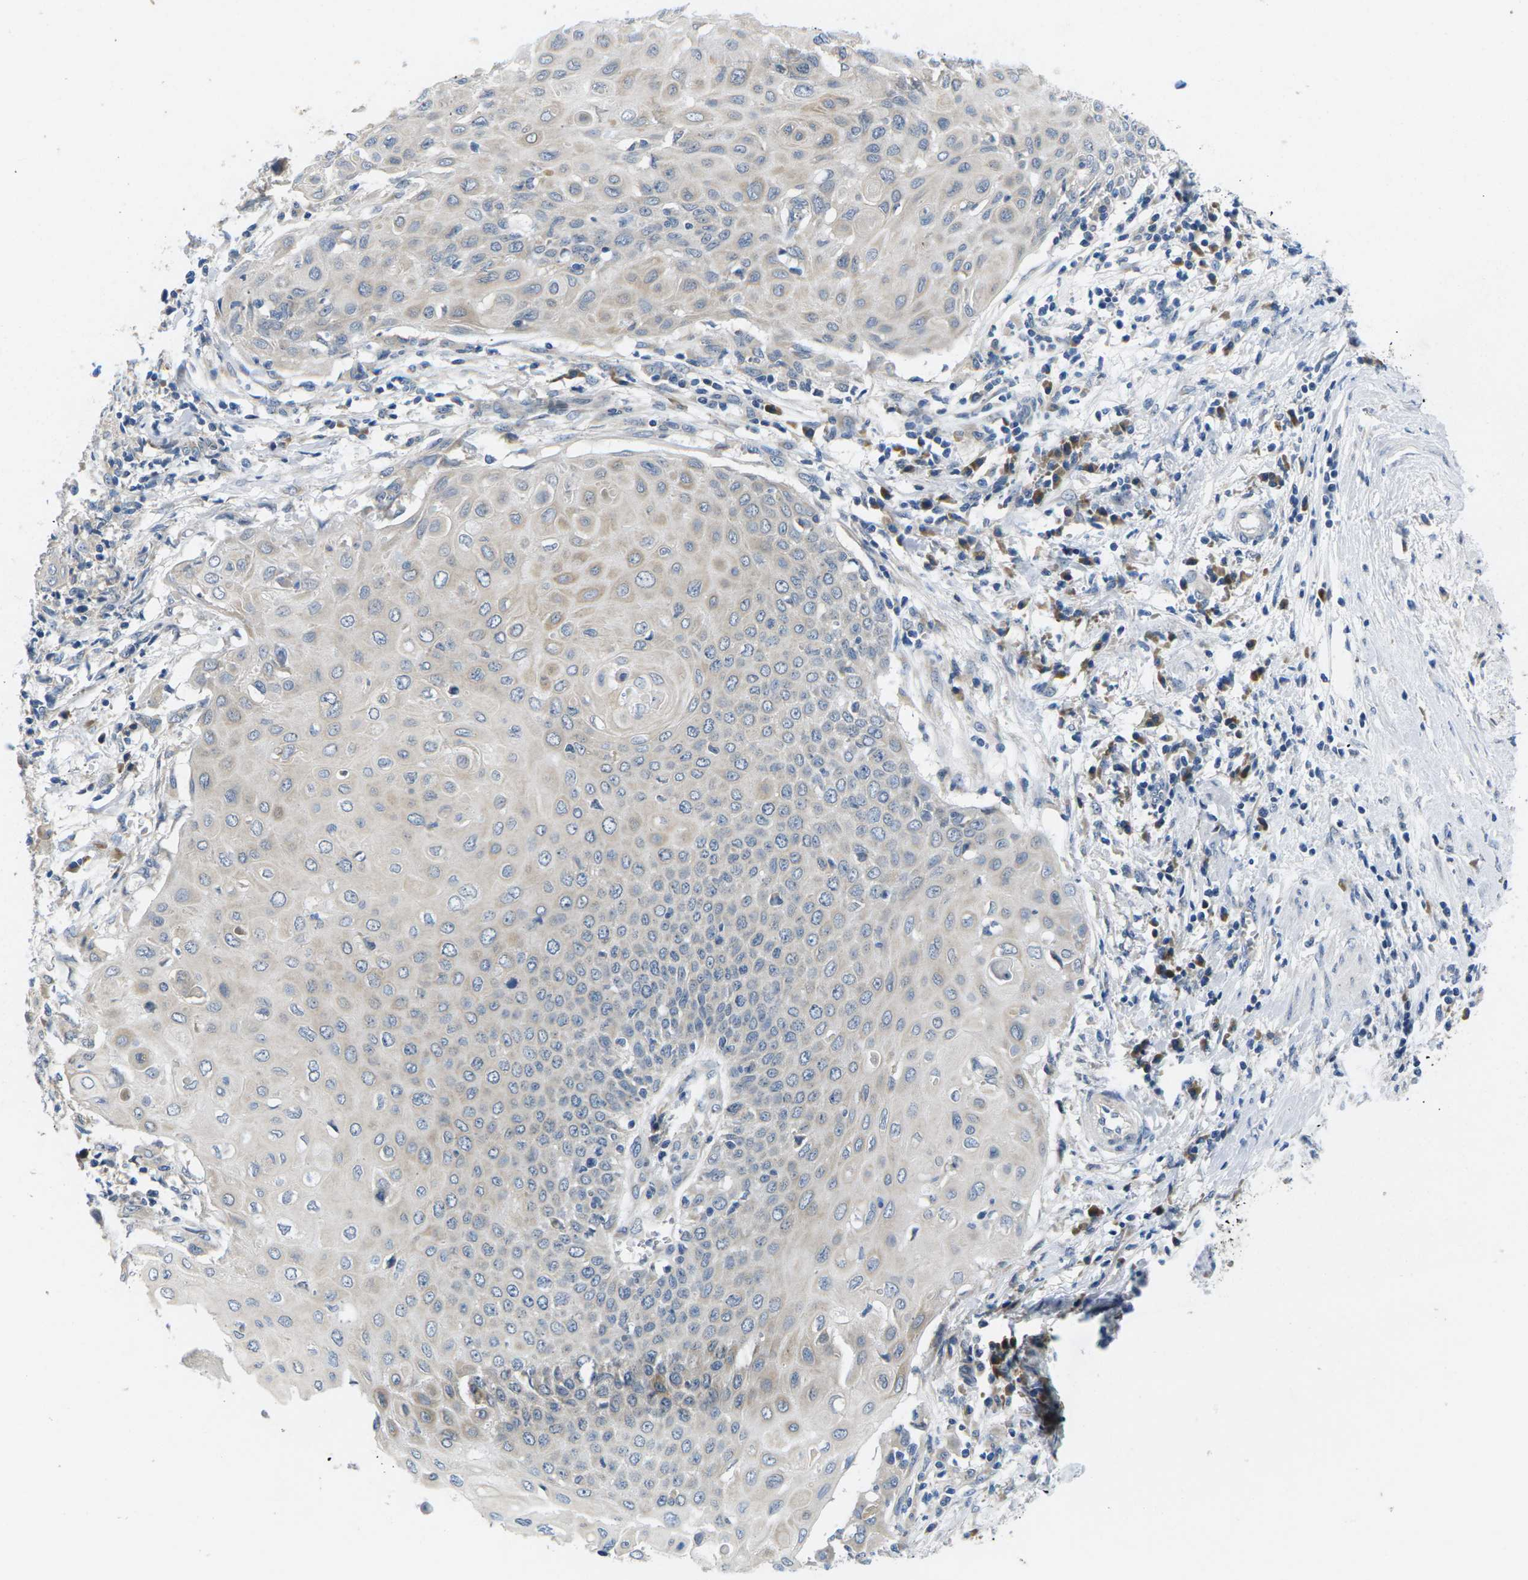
{"staining": {"intensity": "weak", "quantity": "<25%", "location": "cytoplasmic/membranous"}, "tissue": "cervical cancer", "cell_type": "Tumor cells", "image_type": "cancer", "snomed": [{"axis": "morphology", "description": "Squamous cell carcinoma, NOS"}, {"axis": "topography", "description": "Cervix"}], "caption": "An immunohistochemistry (IHC) histopathology image of cervical cancer is shown. There is no staining in tumor cells of cervical cancer.", "gene": "ERGIC3", "patient": {"sex": "female", "age": 39}}